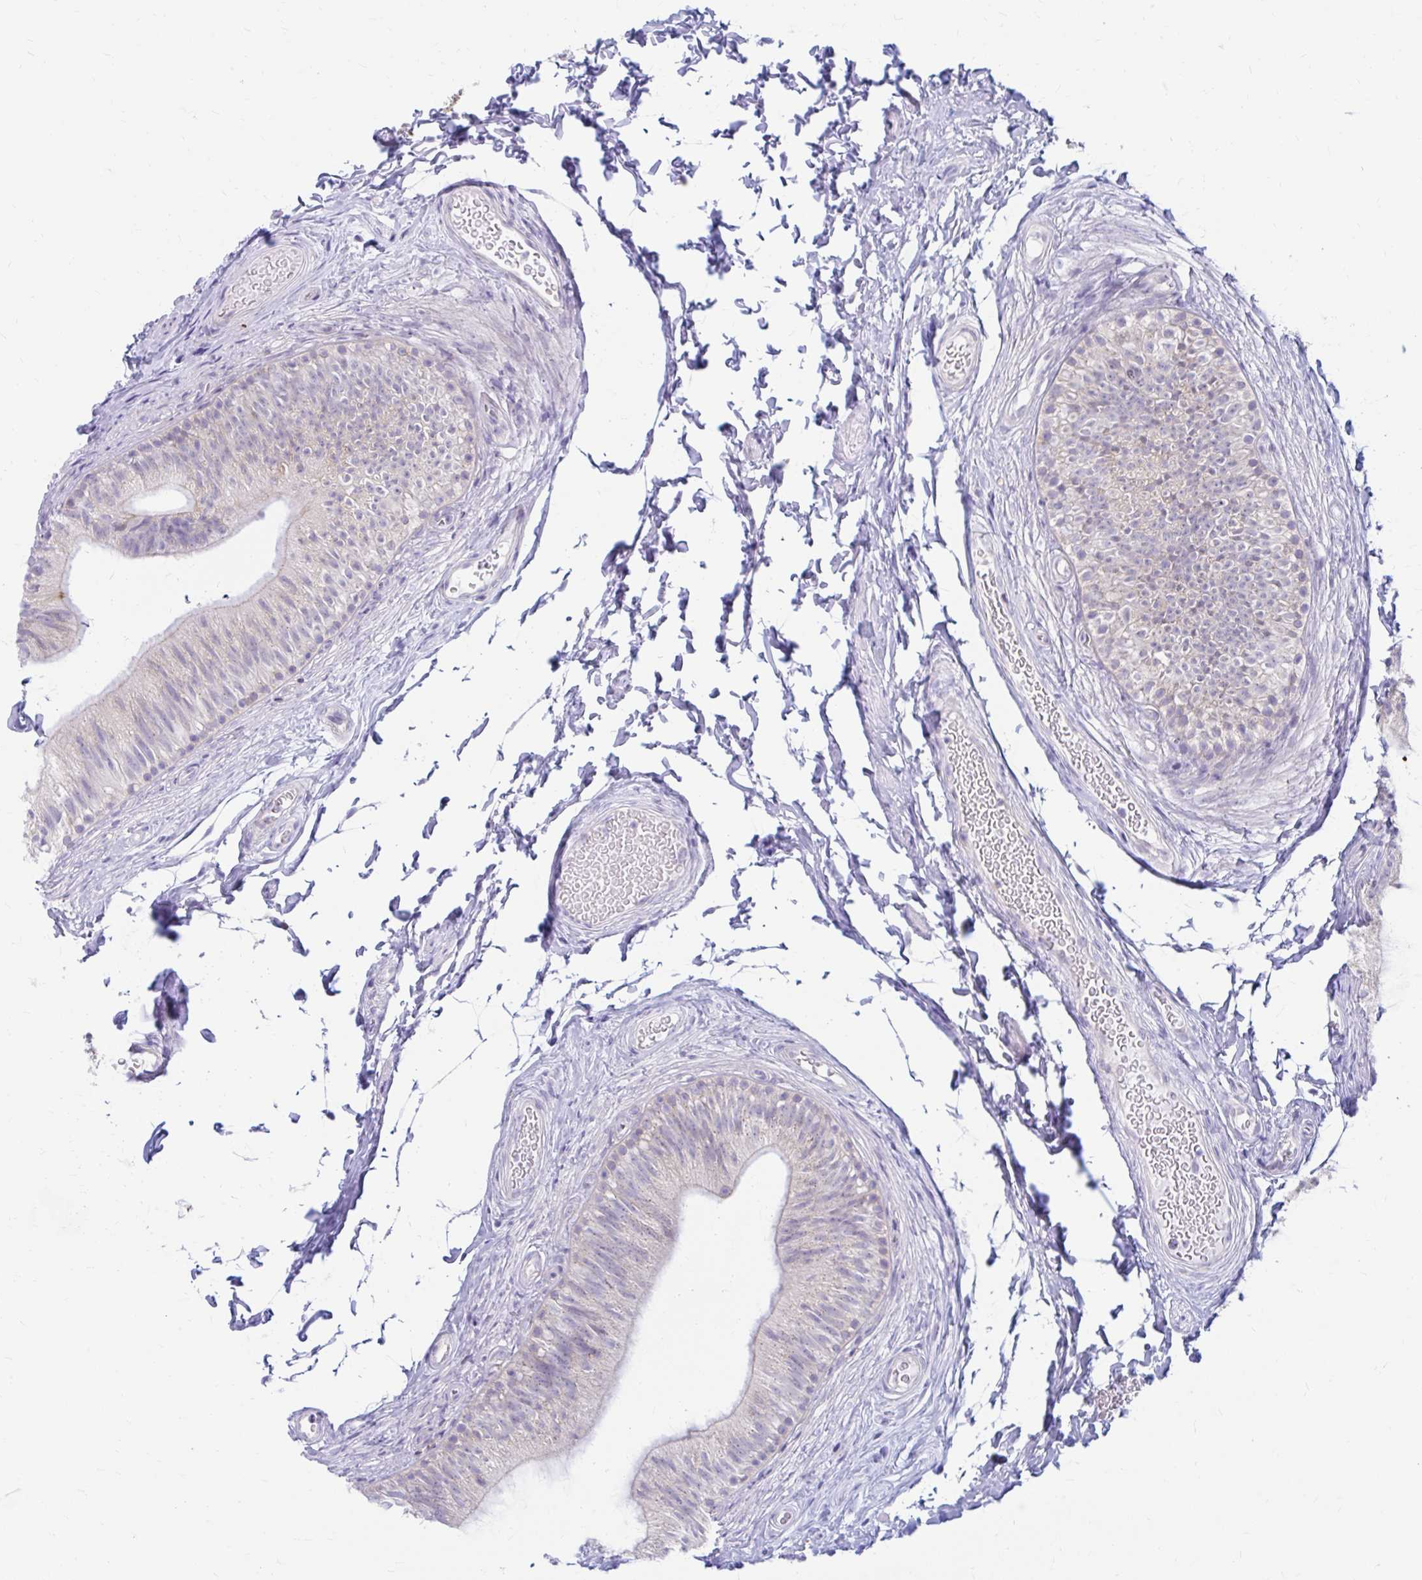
{"staining": {"intensity": "negative", "quantity": "none", "location": "none"}, "tissue": "epididymis", "cell_type": "Glandular cells", "image_type": "normal", "snomed": [{"axis": "morphology", "description": "Normal tissue, NOS"}, {"axis": "topography", "description": "Epididymis, spermatic cord, NOS"}, {"axis": "topography", "description": "Epididymis"}, {"axis": "topography", "description": "Peripheral nerve tissue"}], "caption": "This is a photomicrograph of IHC staining of unremarkable epididymis, which shows no staining in glandular cells. The staining is performed using DAB (3,3'-diaminobenzidine) brown chromogen with nuclei counter-stained in using hematoxylin.", "gene": "RADIL", "patient": {"sex": "male", "age": 29}}